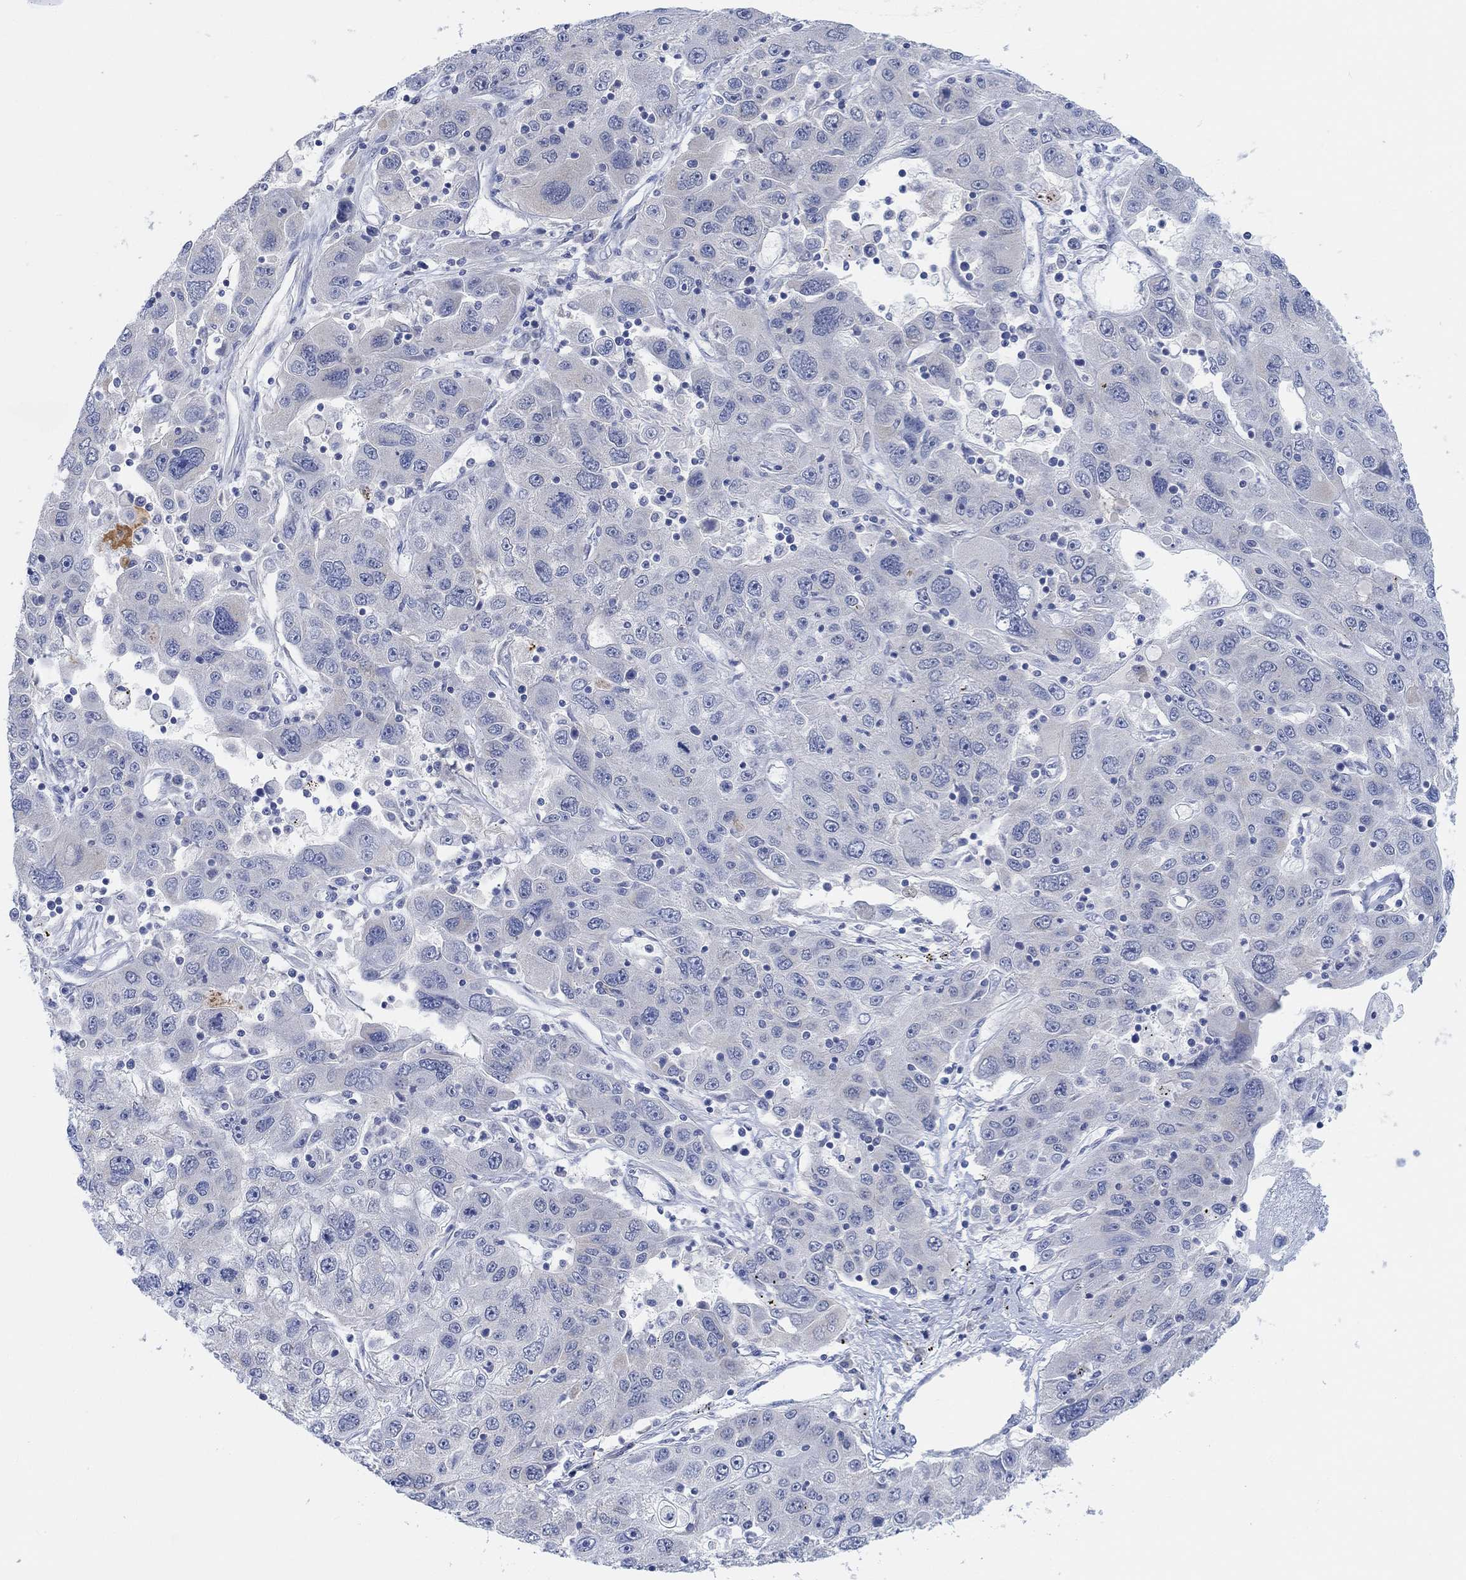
{"staining": {"intensity": "negative", "quantity": "none", "location": "none"}, "tissue": "stomach cancer", "cell_type": "Tumor cells", "image_type": "cancer", "snomed": [{"axis": "morphology", "description": "Adenocarcinoma, NOS"}, {"axis": "topography", "description": "Stomach"}], "caption": "Histopathology image shows no significant protein expression in tumor cells of stomach cancer (adenocarcinoma).", "gene": "RIMS1", "patient": {"sex": "male", "age": 56}}